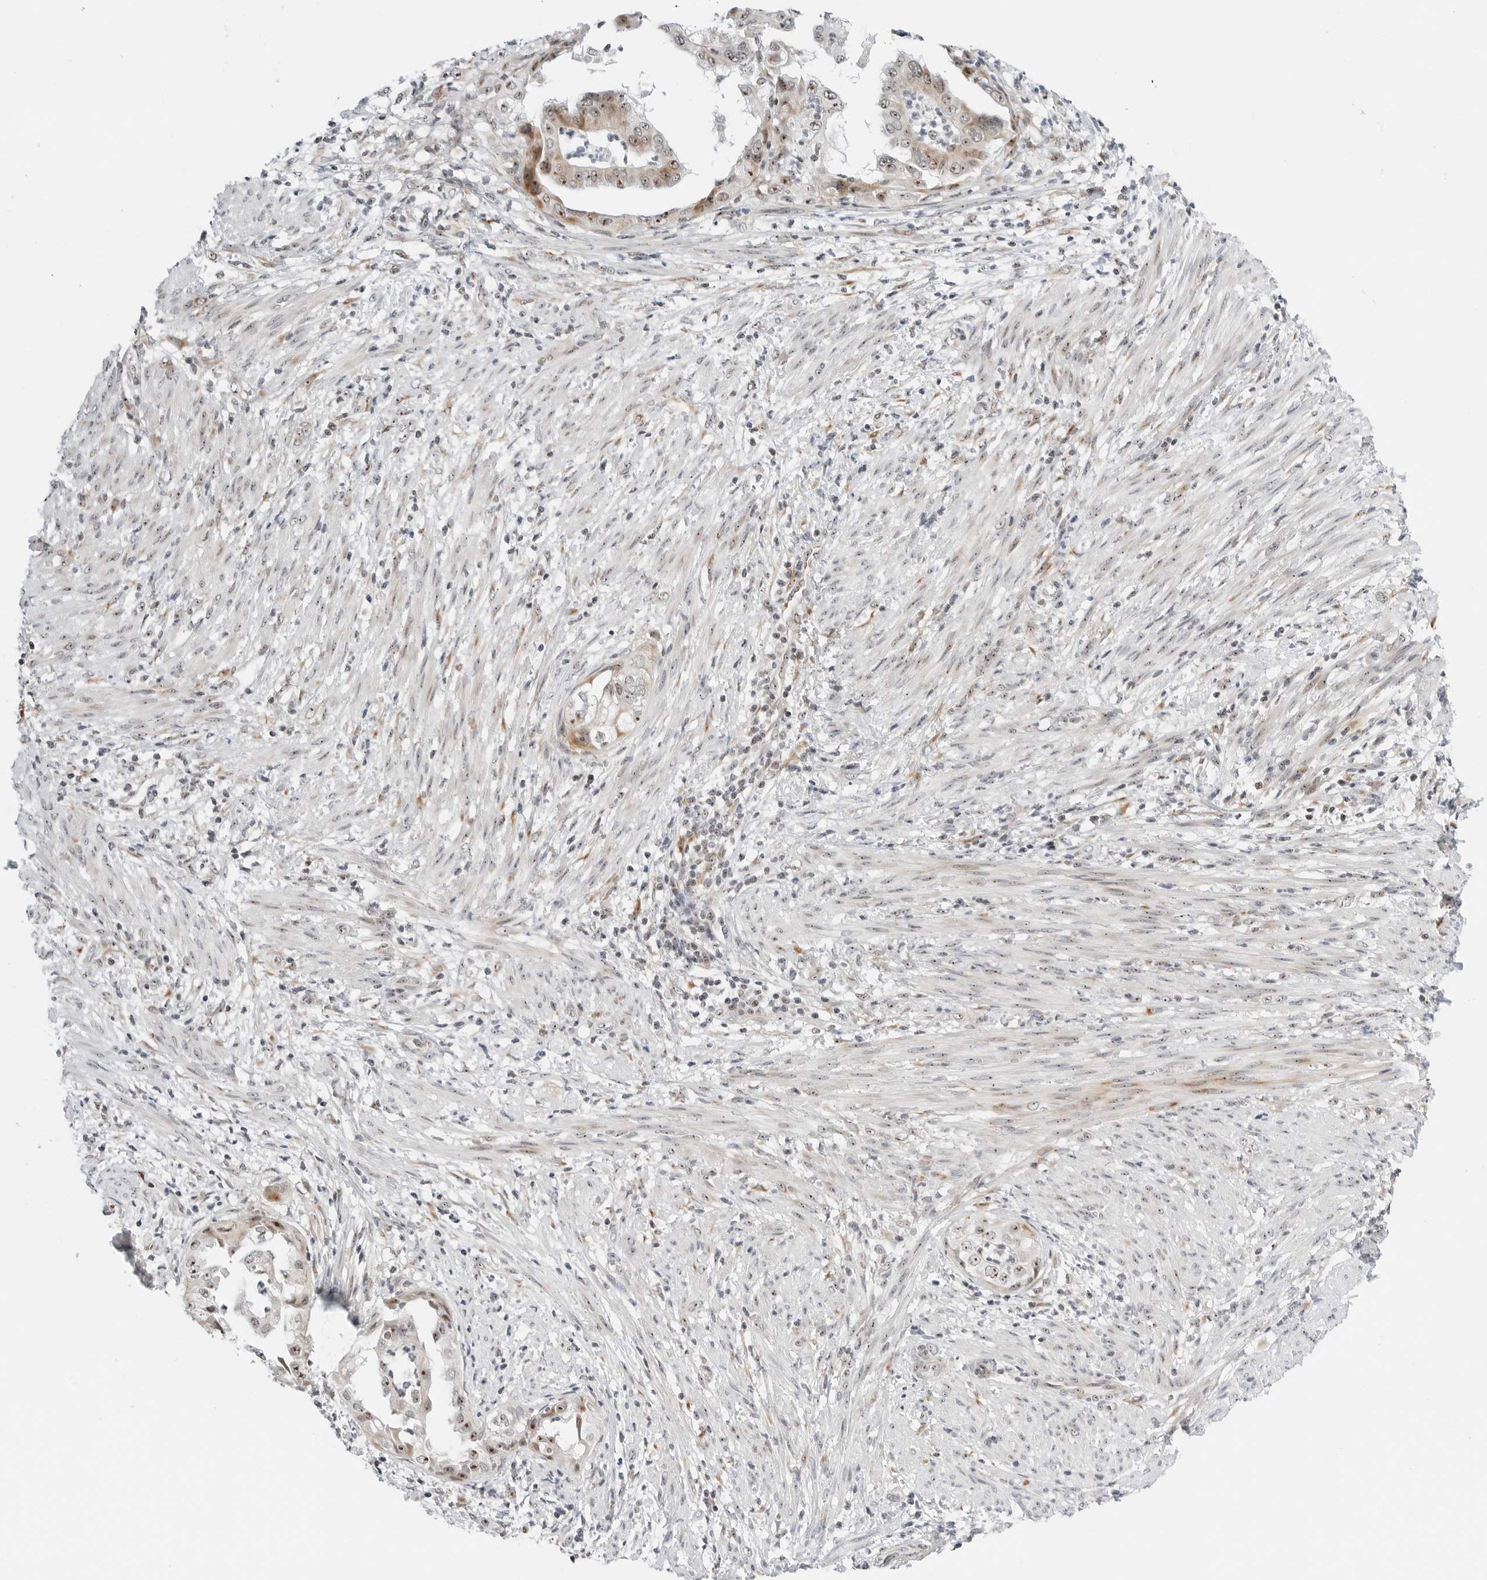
{"staining": {"intensity": "moderate", "quantity": "25%-75%", "location": "cytoplasmic/membranous,nuclear"}, "tissue": "endometrial cancer", "cell_type": "Tumor cells", "image_type": "cancer", "snomed": [{"axis": "morphology", "description": "Adenocarcinoma, NOS"}, {"axis": "topography", "description": "Endometrium"}], "caption": "Immunohistochemistry (IHC) of endometrial cancer (adenocarcinoma) reveals medium levels of moderate cytoplasmic/membranous and nuclear positivity in approximately 25%-75% of tumor cells.", "gene": "RIMKLA", "patient": {"sex": "female", "age": 85}}